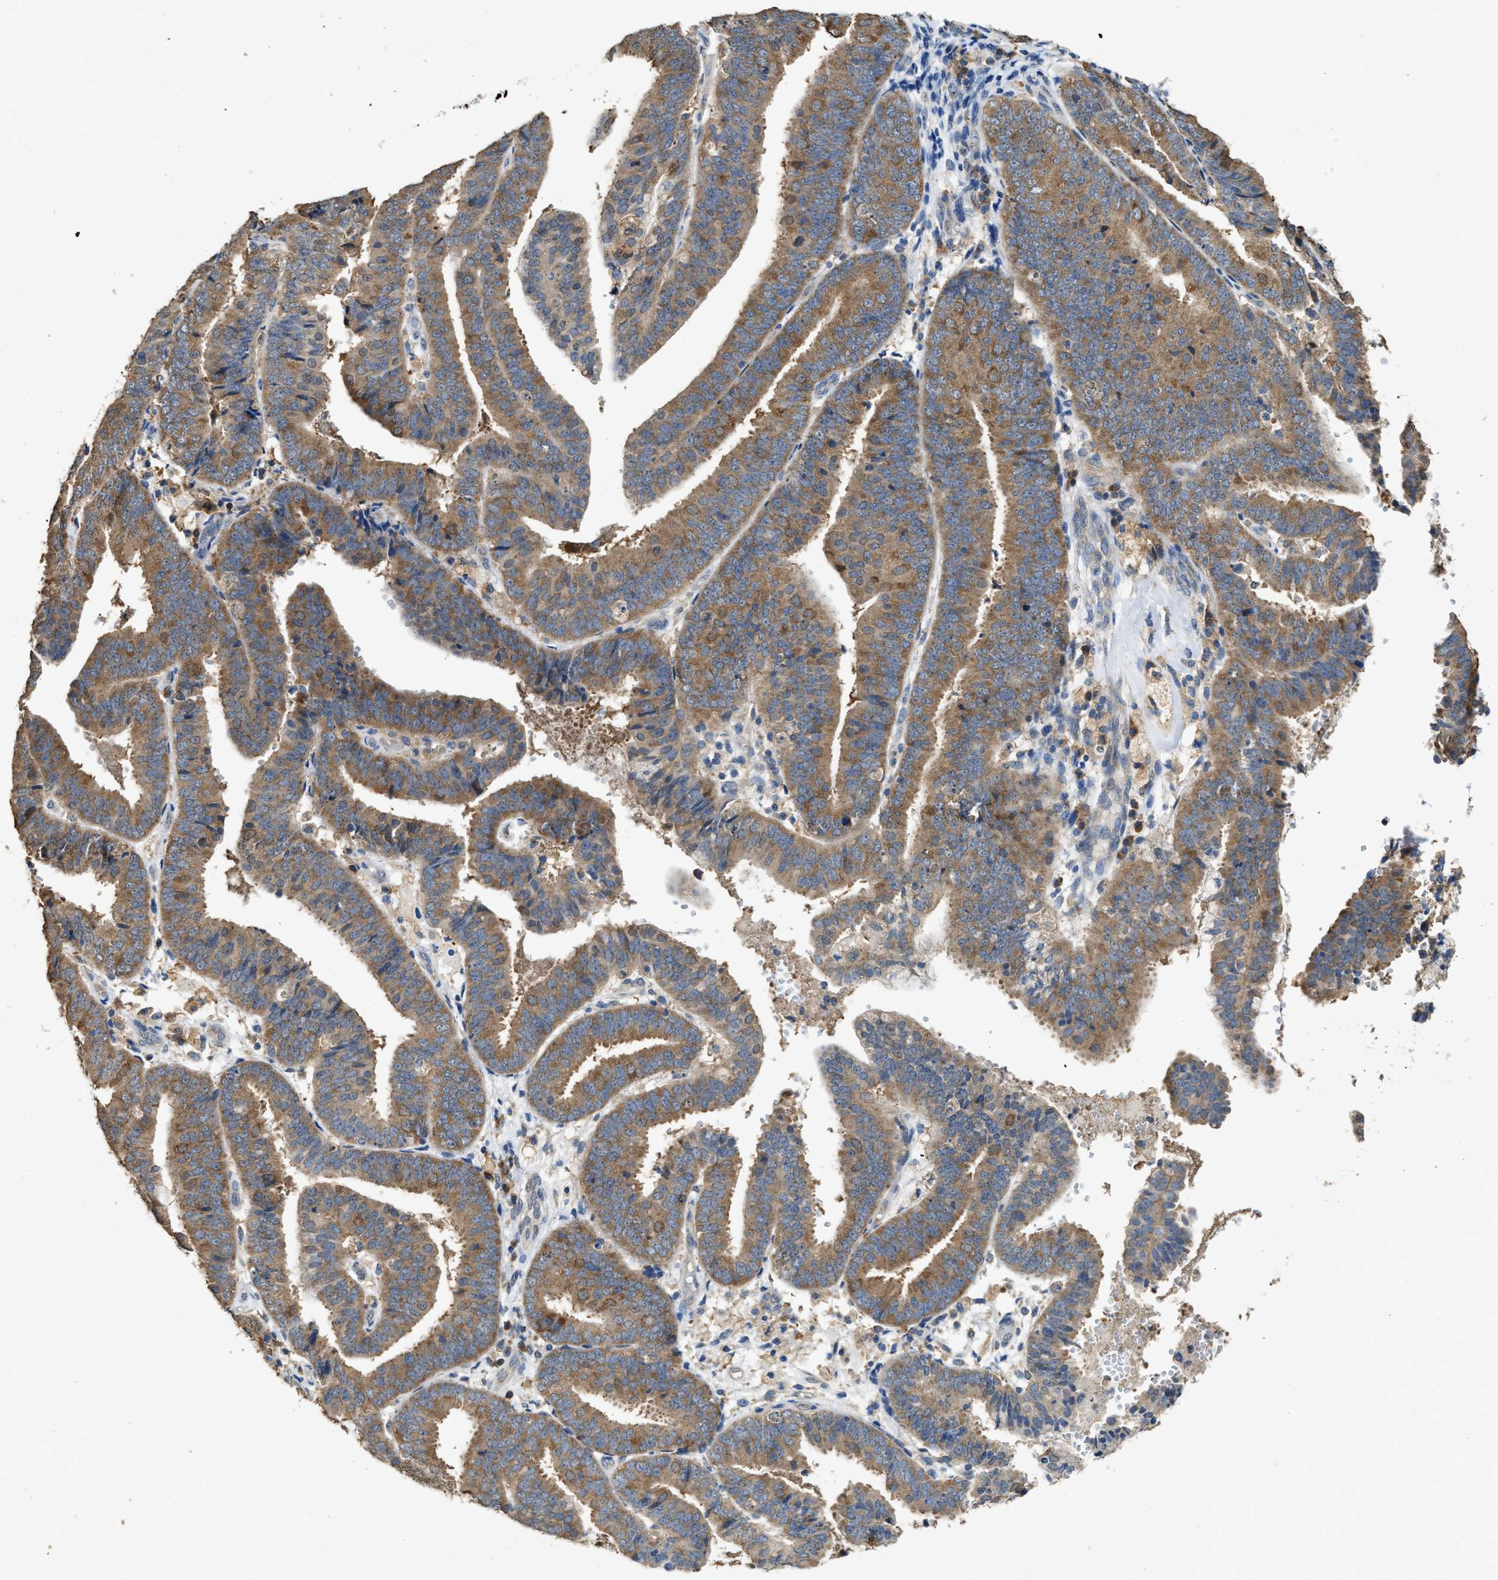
{"staining": {"intensity": "moderate", "quantity": ">75%", "location": "cytoplasmic/membranous"}, "tissue": "endometrial cancer", "cell_type": "Tumor cells", "image_type": "cancer", "snomed": [{"axis": "morphology", "description": "Adenocarcinoma, NOS"}, {"axis": "topography", "description": "Endometrium"}], "caption": "Immunohistochemical staining of human adenocarcinoma (endometrial) exhibits moderate cytoplasmic/membranous protein positivity in approximately >75% of tumor cells.", "gene": "GCN1", "patient": {"sex": "female", "age": 63}}